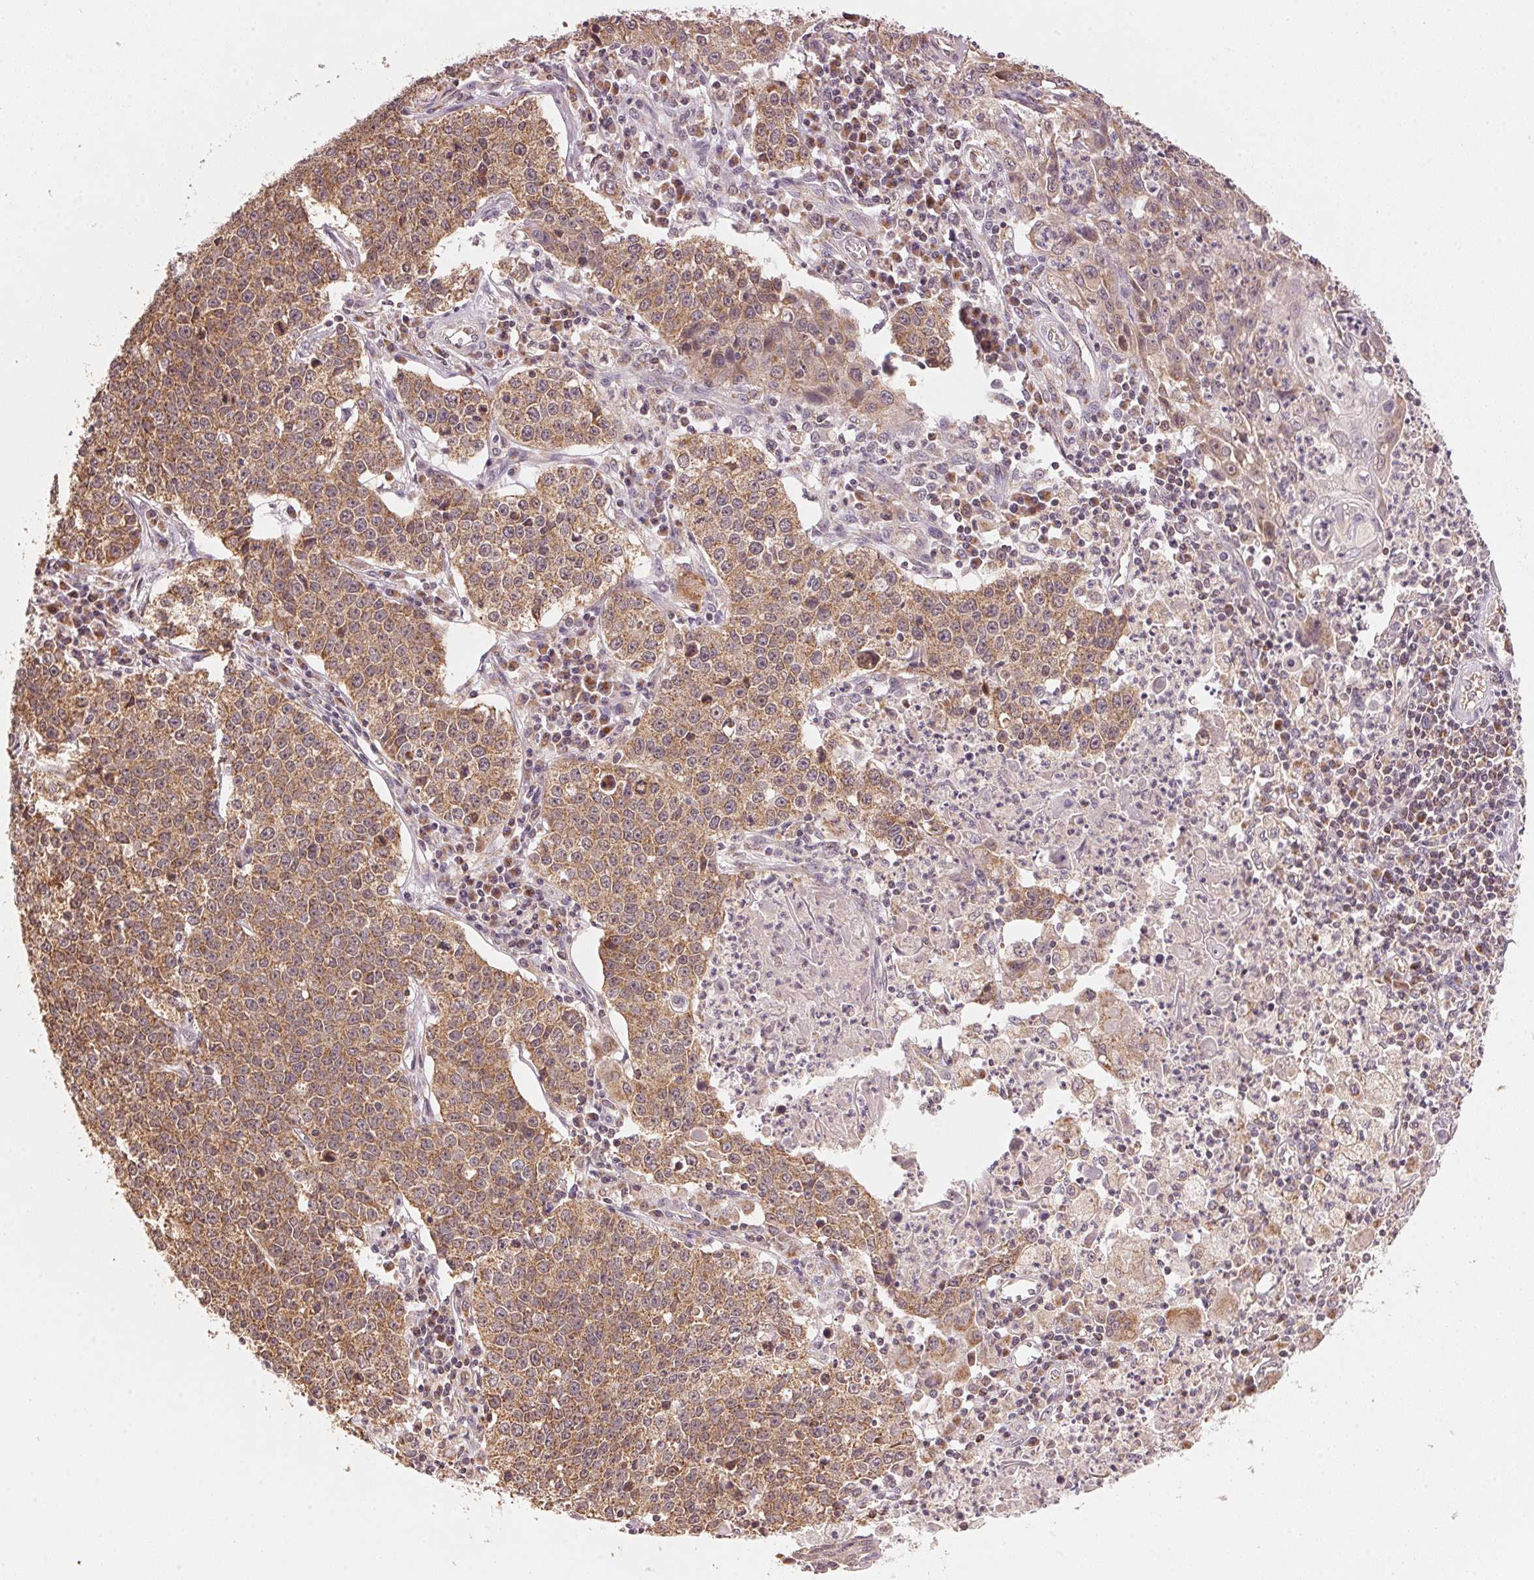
{"staining": {"intensity": "moderate", "quantity": ">75%", "location": "cytoplasmic/membranous"}, "tissue": "lung cancer", "cell_type": "Tumor cells", "image_type": "cancer", "snomed": [{"axis": "morphology", "description": "Squamous cell carcinoma, NOS"}, {"axis": "morphology", "description": "Squamous cell carcinoma, metastatic, NOS"}, {"axis": "topography", "description": "Lung"}, {"axis": "topography", "description": "Pleura, NOS"}], "caption": "Tumor cells reveal moderate cytoplasmic/membranous staining in approximately >75% of cells in lung cancer.", "gene": "ARHGAP6", "patient": {"sex": "male", "age": 72}}